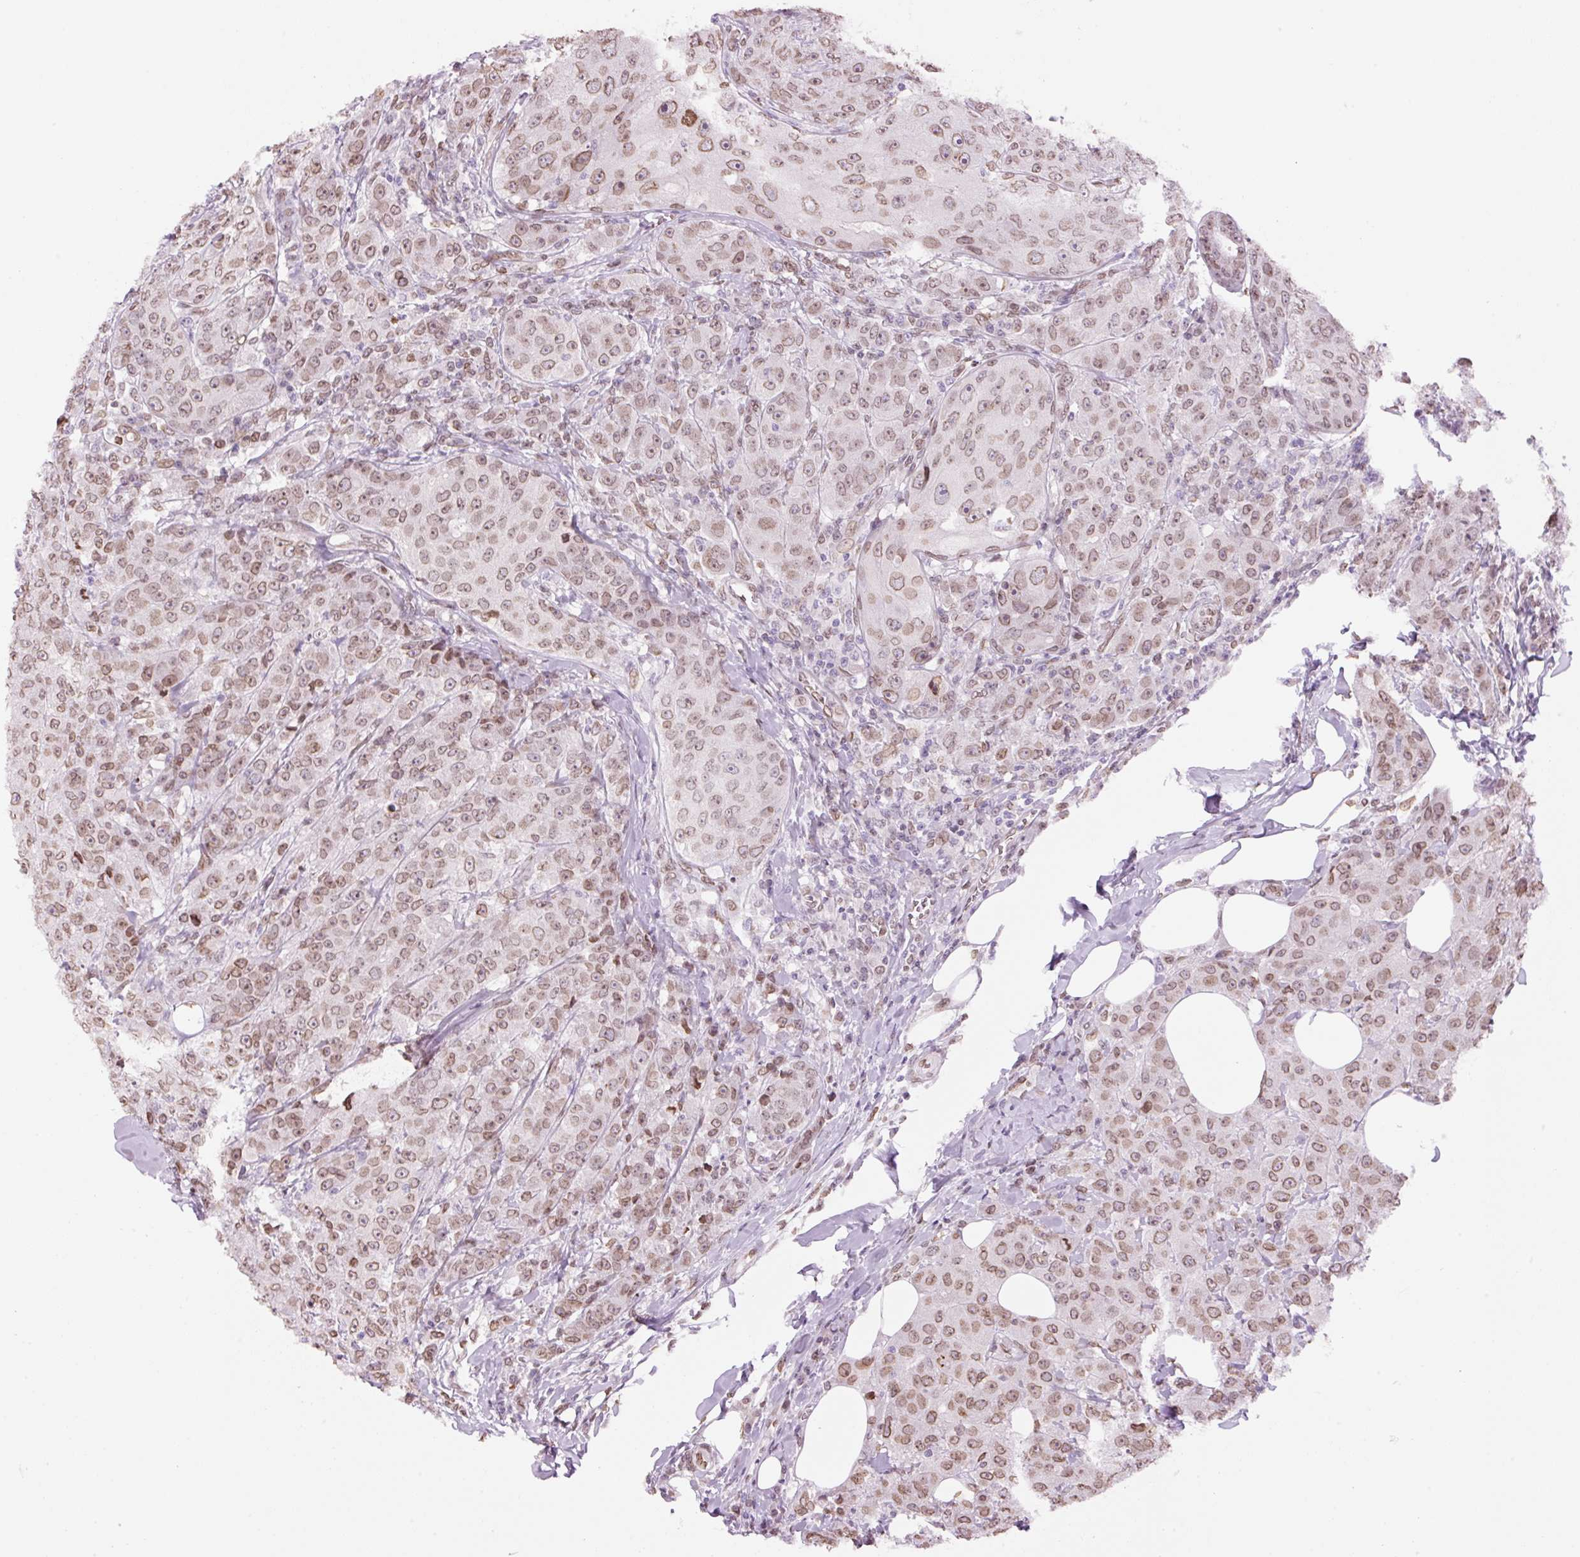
{"staining": {"intensity": "moderate", "quantity": ">75%", "location": "cytoplasmic/membranous,nuclear"}, "tissue": "breast cancer", "cell_type": "Tumor cells", "image_type": "cancer", "snomed": [{"axis": "morphology", "description": "Duct carcinoma"}, {"axis": "topography", "description": "Breast"}], "caption": "Breast intraductal carcinoma was stained to show a protein in brown. There is medium levels of moderate cytoplasmic/membranous and nuclear staining in about >75% of tumor cells. (DAB IHC with brightfield microscopy, high magnification).", "gene": "ZNF224", "patient": {"sex": "female", "age": 43}}